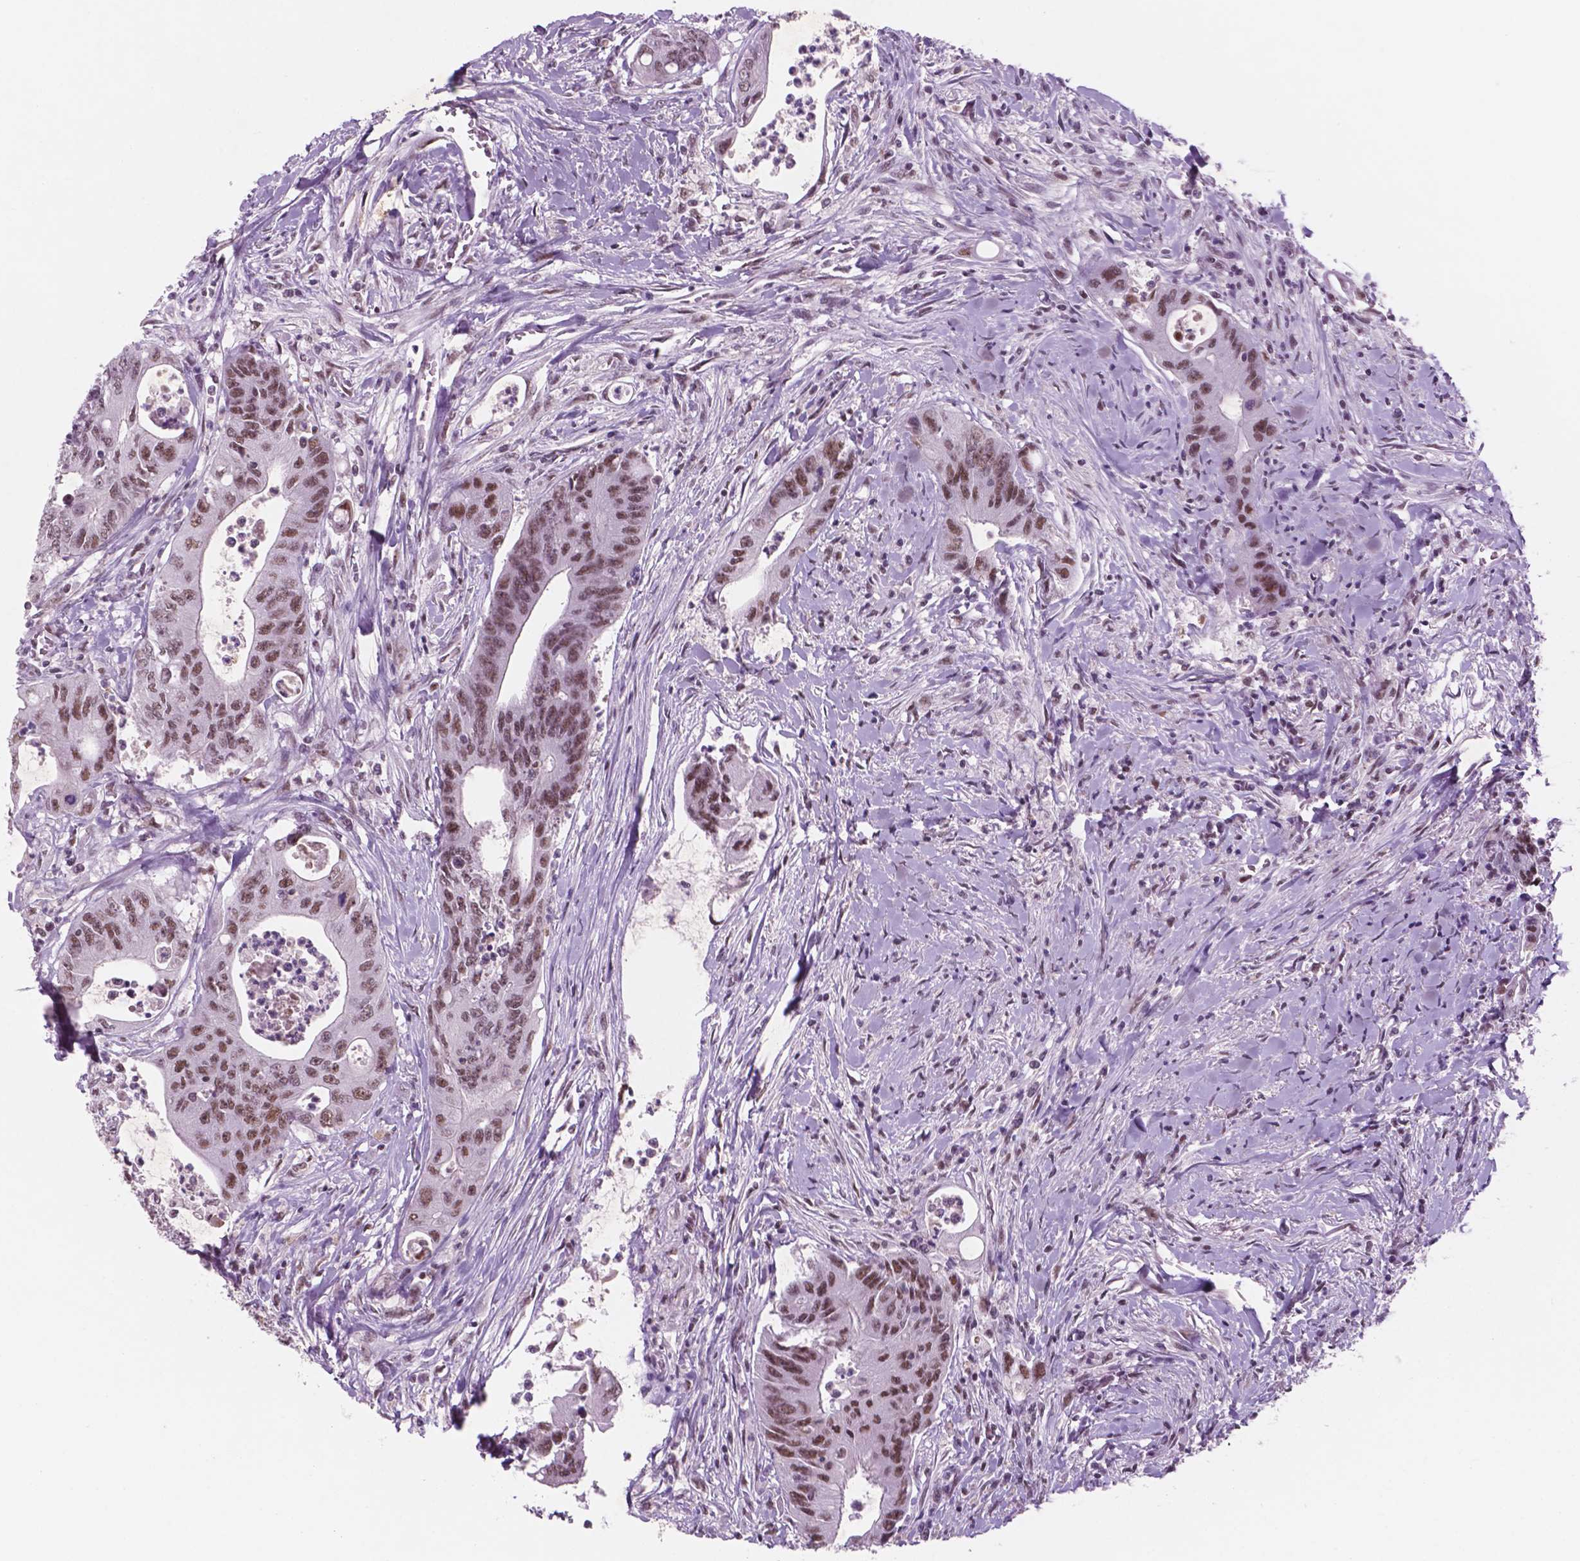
{"staining": {"intensity": "moderate", "quantity": ">75%", "location": "nuclear"}, "tissue": "colorectal cancer", "cell_type": "Tumor cells", "image_type": "cancer", "snomed": [{"axis": "morphology", "description": "Adenocarcinoma, NOS"}, {"axis": "topography", "description": "Rectum"}], "caption": "Protein staining demonstrates moderate nuclear staining in approximately >75% of tumor cells in colorectal cancer (adenocarcinoma).", "gene": "CTR9", "patient": {"sex": "male", "age": 59}}